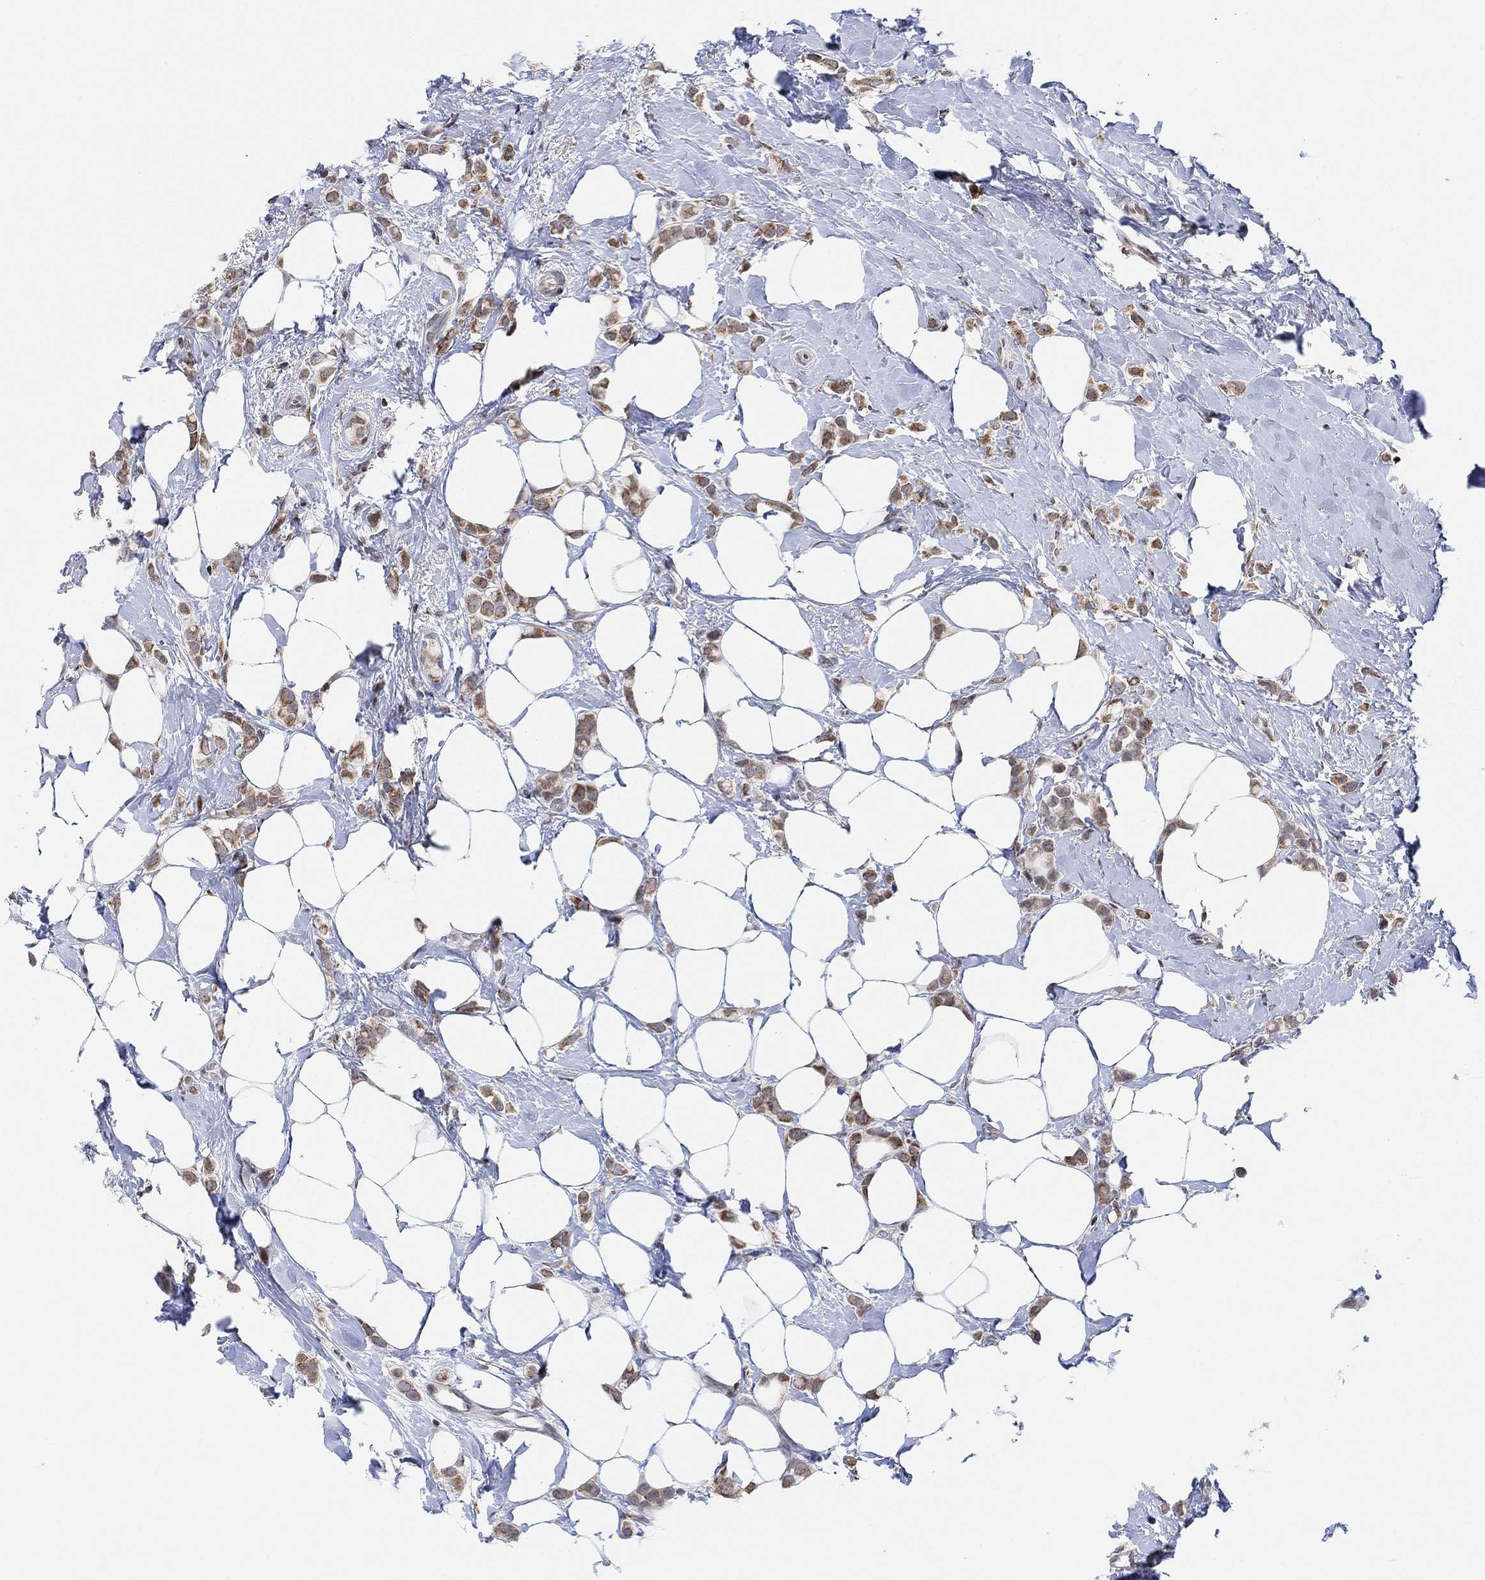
{"staining": {"intensity": "strong", "quantity": "25%-75%", "location": "cytoplasmic/membranous"}, "tissue": "breast cancer", "cell_type": "Tumor cells", "image_type": "cancer", "snomed": [{"axis": "morphology", "description": "Lobular carcinoma"}, {"axis": "topography", "description": "Breast"}], "caption": "Immunohistochemical staining of human breast cancer (lobular carcinoma) exhibits high levels of strong cytoplasmic/membranous positivity in approximately 25%-75% of tumor cells. The protein is shown in brown color, while the nuclei are stained blue.", "gene": "ABHD14A", "patient": {"sex": "female", "age": 66}}